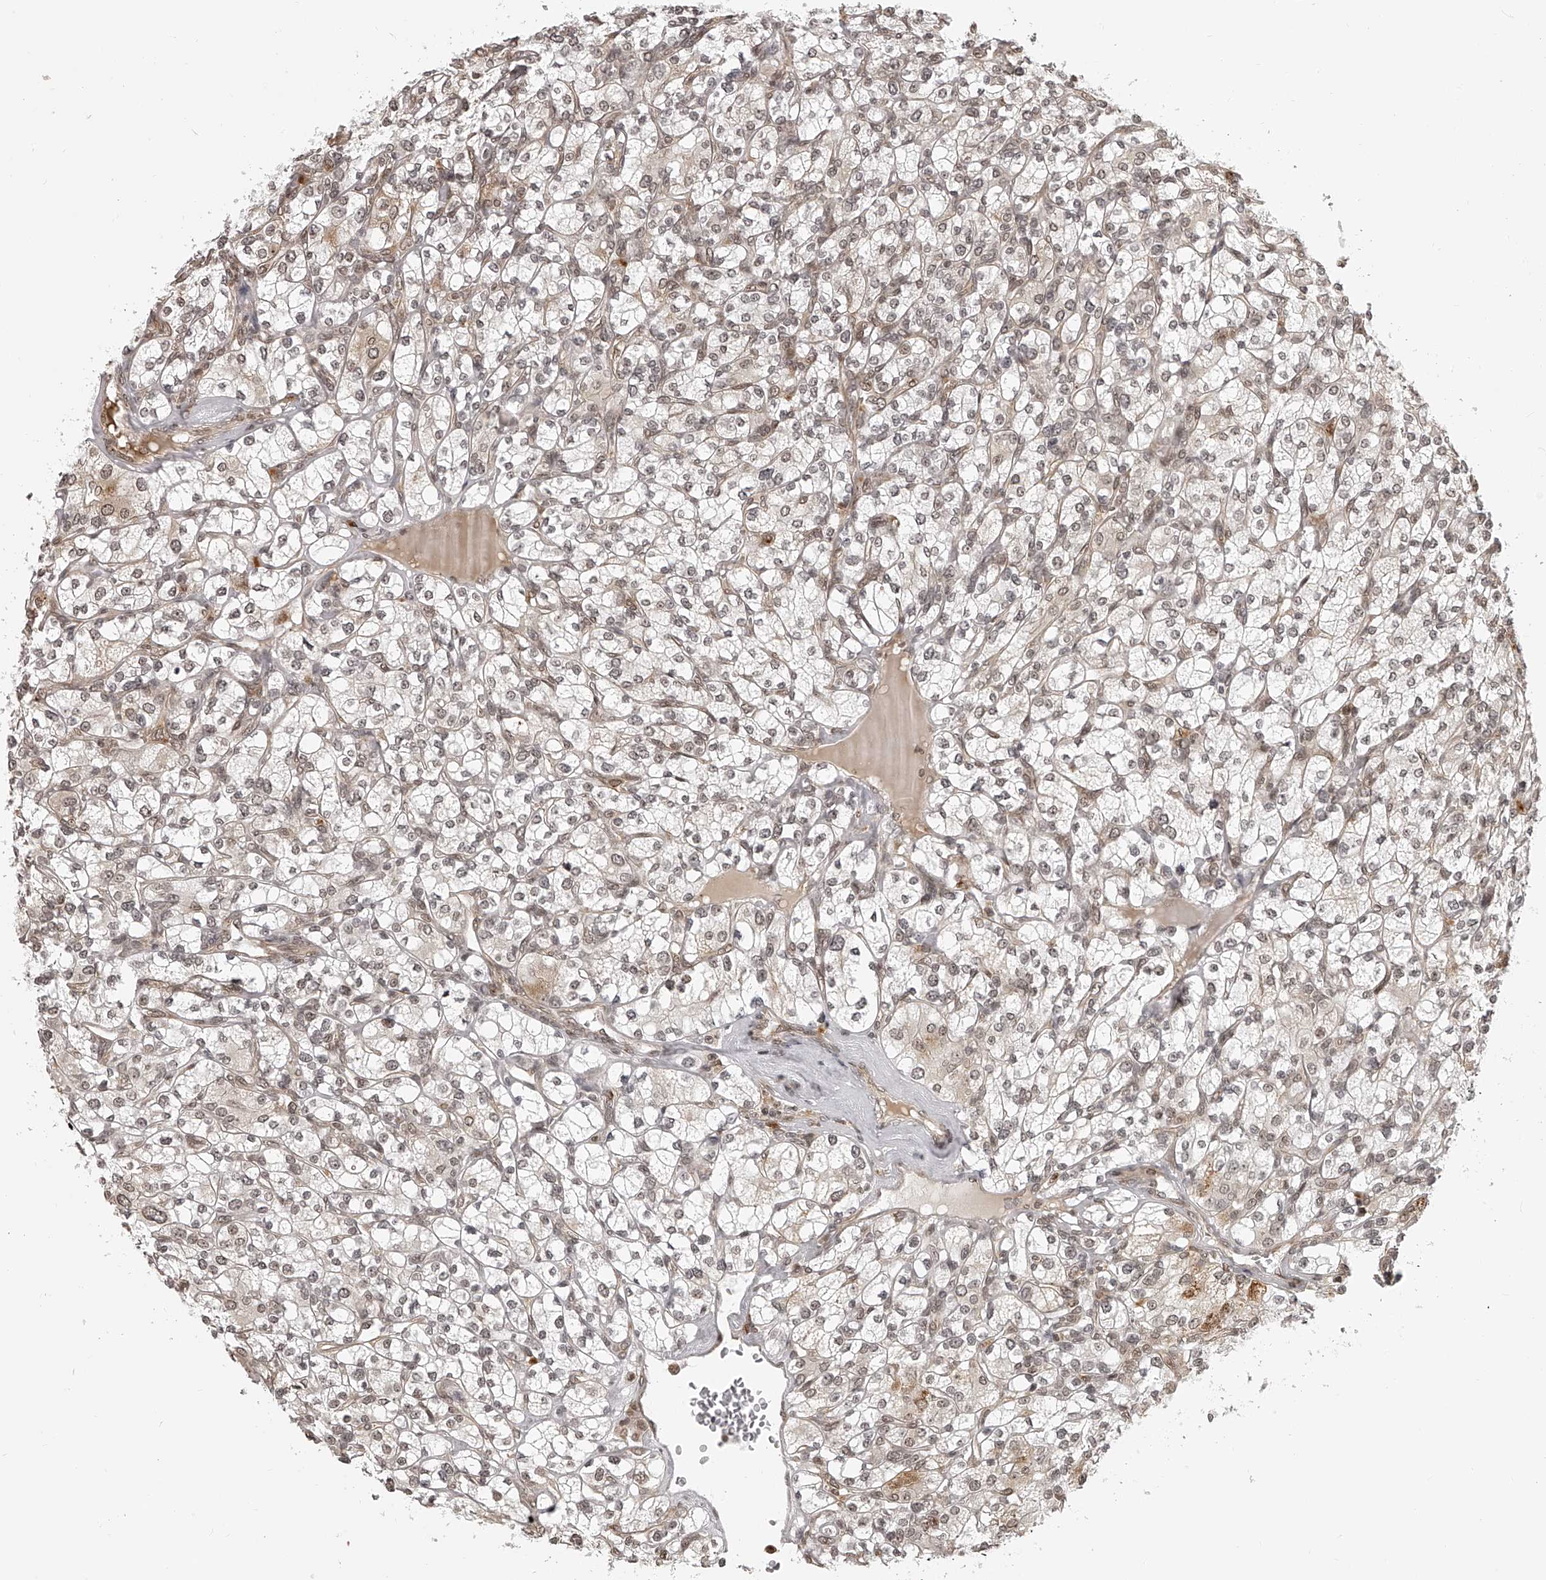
{"staining": {"intensity": "weak", "quantity": "<25%", "location": "cytoplasmic/membranous"}, "tissue": "renal cancer", "cell_type": "Tumor cells", "image_type": "cancer", "snomed": [{"axis": "morphology", "description": "Adenocarcinoma, NOS"}, {"axis": "topography", "description": "Kidney"}], "caption": "There is no significant positivity in tumor cells of adenocarcinoma (renal). Brightfield microscopy of IHC stained with DAB (3,3'-diaminobenzidine) (brown) and hematoxylin (blue), captured at high magnification.", "gene": "ODF2L", "patient": {"sex": "male", "age": 77}}